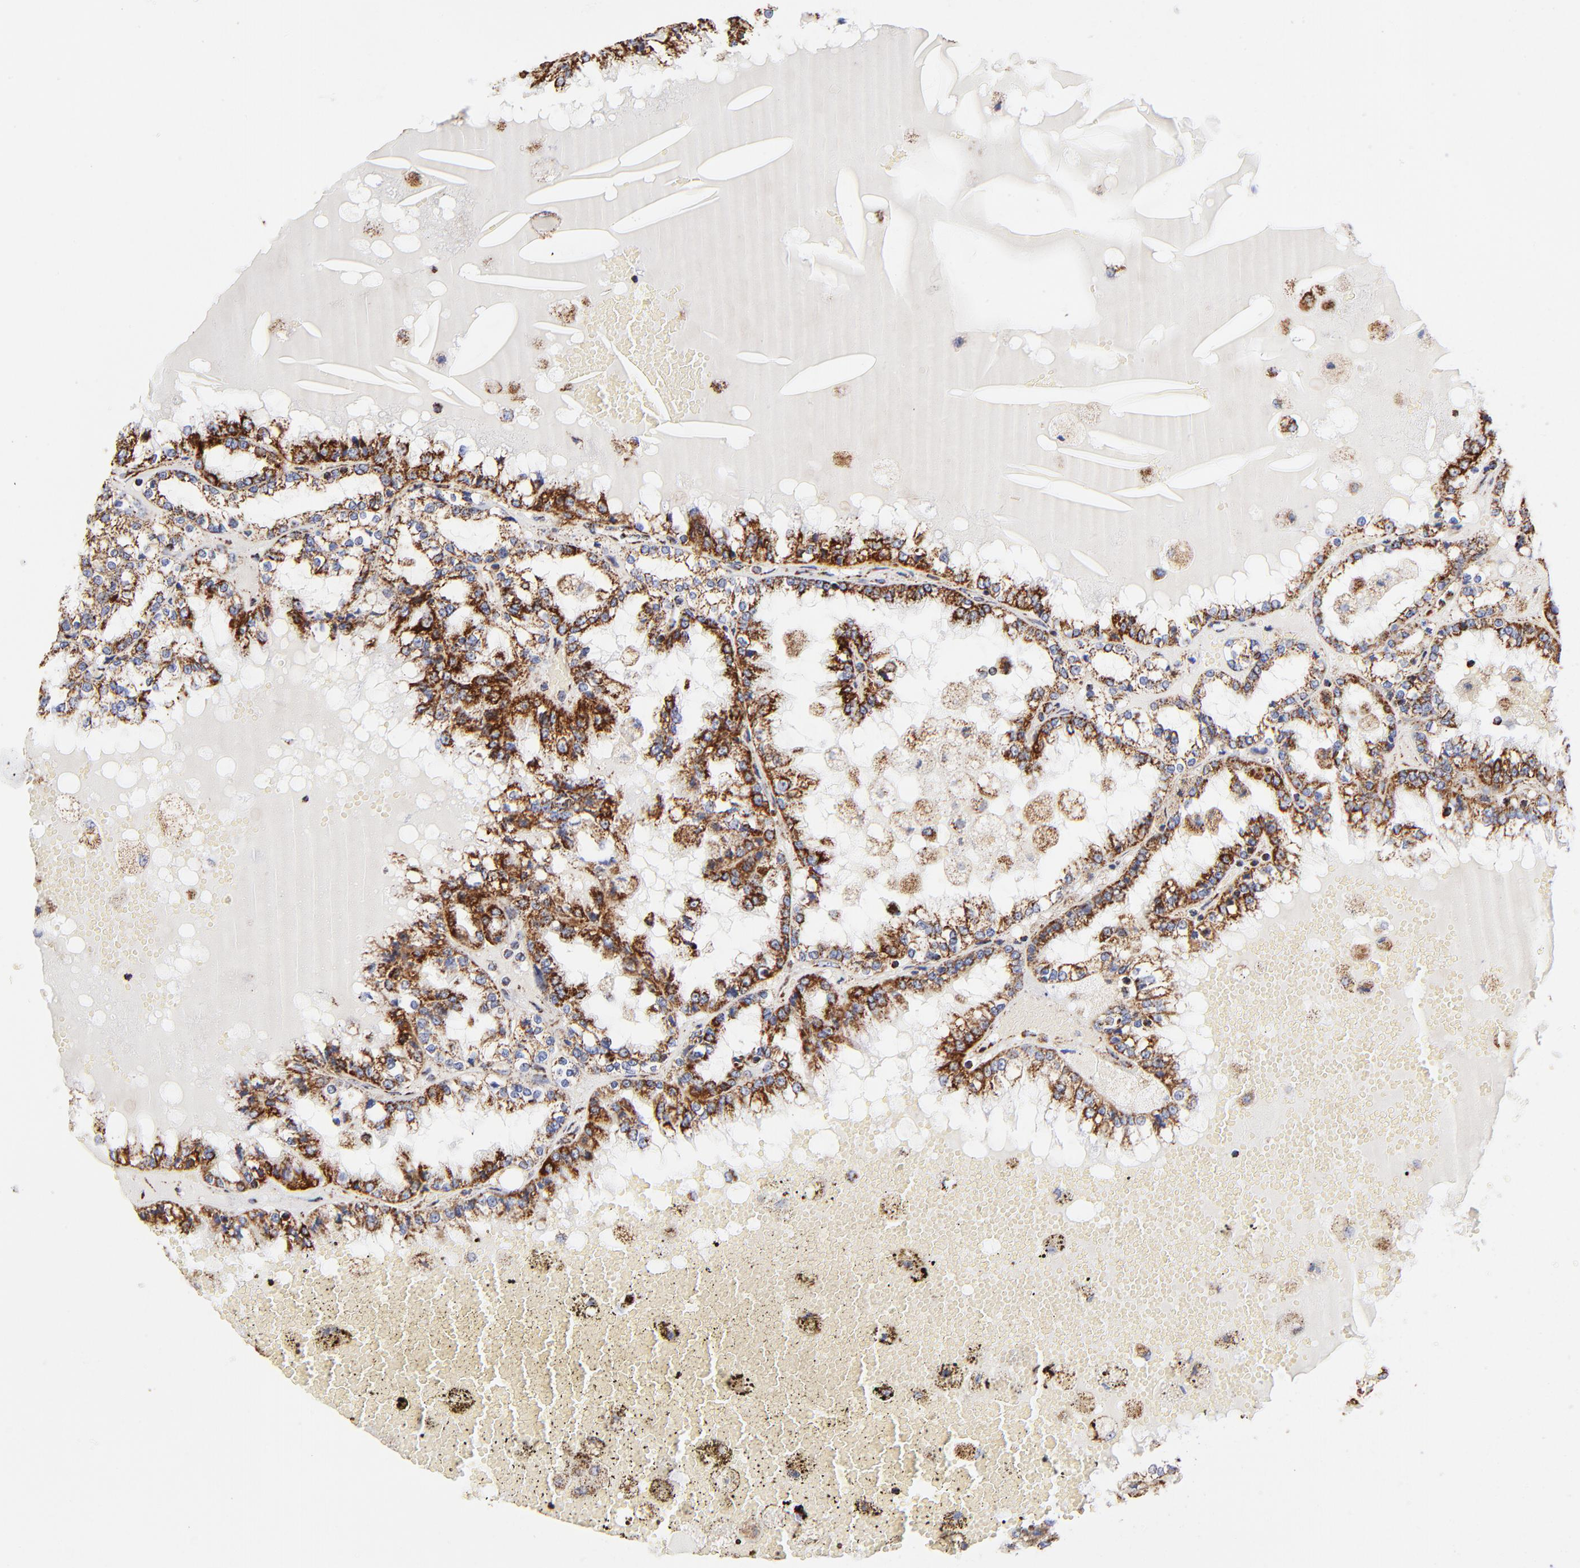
{"staining": {"intensity": "strong", "quantity": ">75%", "location": "cytoplasmic/membranous"}, "tissue": "renal cancer", "cell_type": "Tumor cells", "image_type": "cancer", "snomed": [{"axis": "morphology", "description": "Adenocarcinoma, NOS"}, {"axis": "topography", "description": "Kidney"}], "caption": "Renal adenocarcinoma stained for a protein exhibits strong cytoplasmic/membranous positivity in tumor cells.", "gene": "PHB1", "patient": {"sex": "female", "age": 56}}